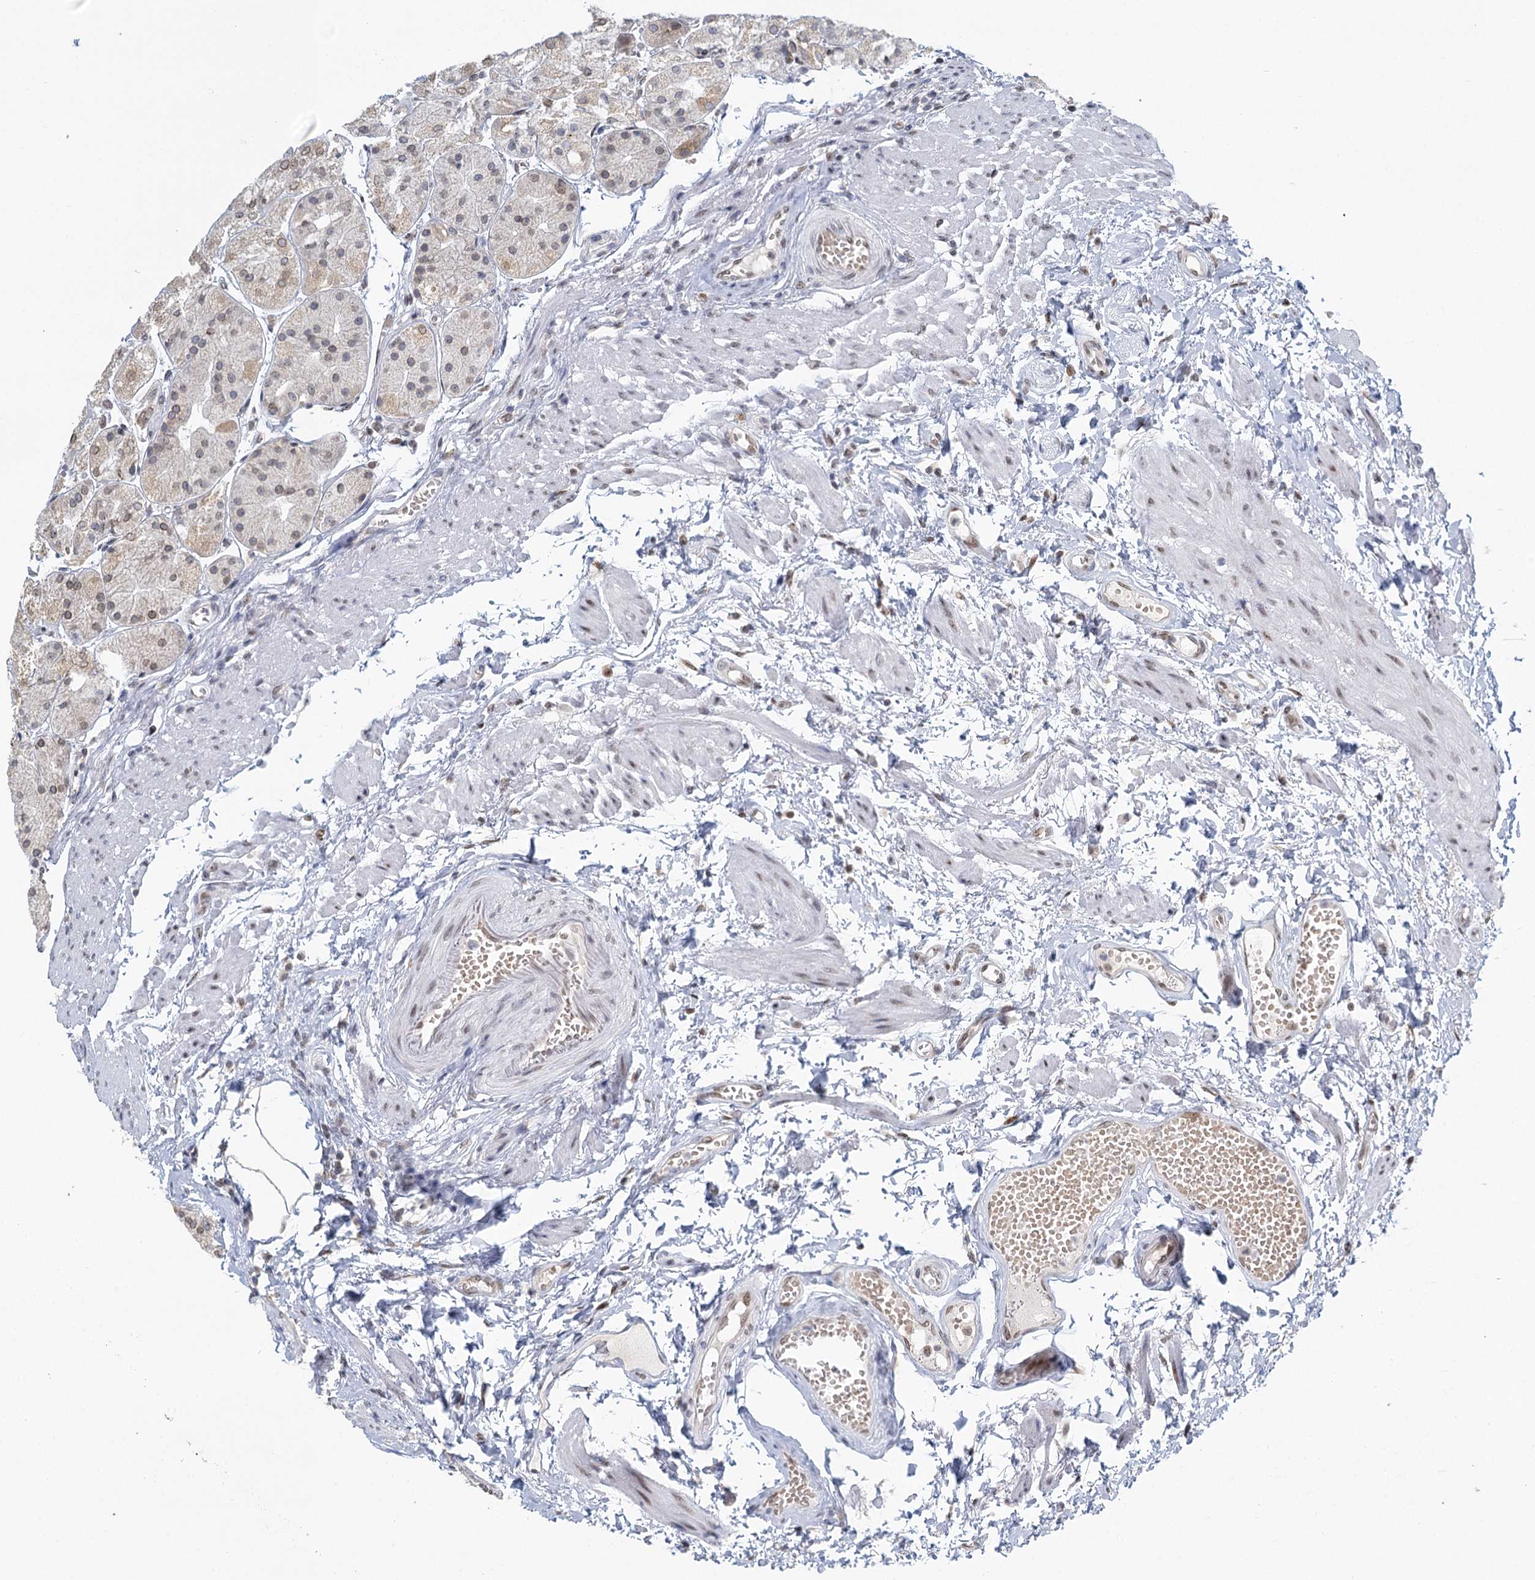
{"staining": {"intensity": "moderate", "quantity": ">75%", "location": "nuclear"}, "tissue": "stomach", "cell_type": "Glandular cells", "image_type": "normal", "snomed": [{"axis": "morphology", "description": "Normal tissue, NOS"}, {"axis": "topography", "description": "Stomach, upper"}], "caption": "Stomach was stained to show a protein in brown. There is medium levels of moderate nuclear positivity in approximately >75% of glandular cells. (DAB (3,3'-diaminobenzidine) IHC, brown staining for protein, blue staining for nuclei).", "gene": "TREX1", "patient": {"sex": "male", "age": 72}}